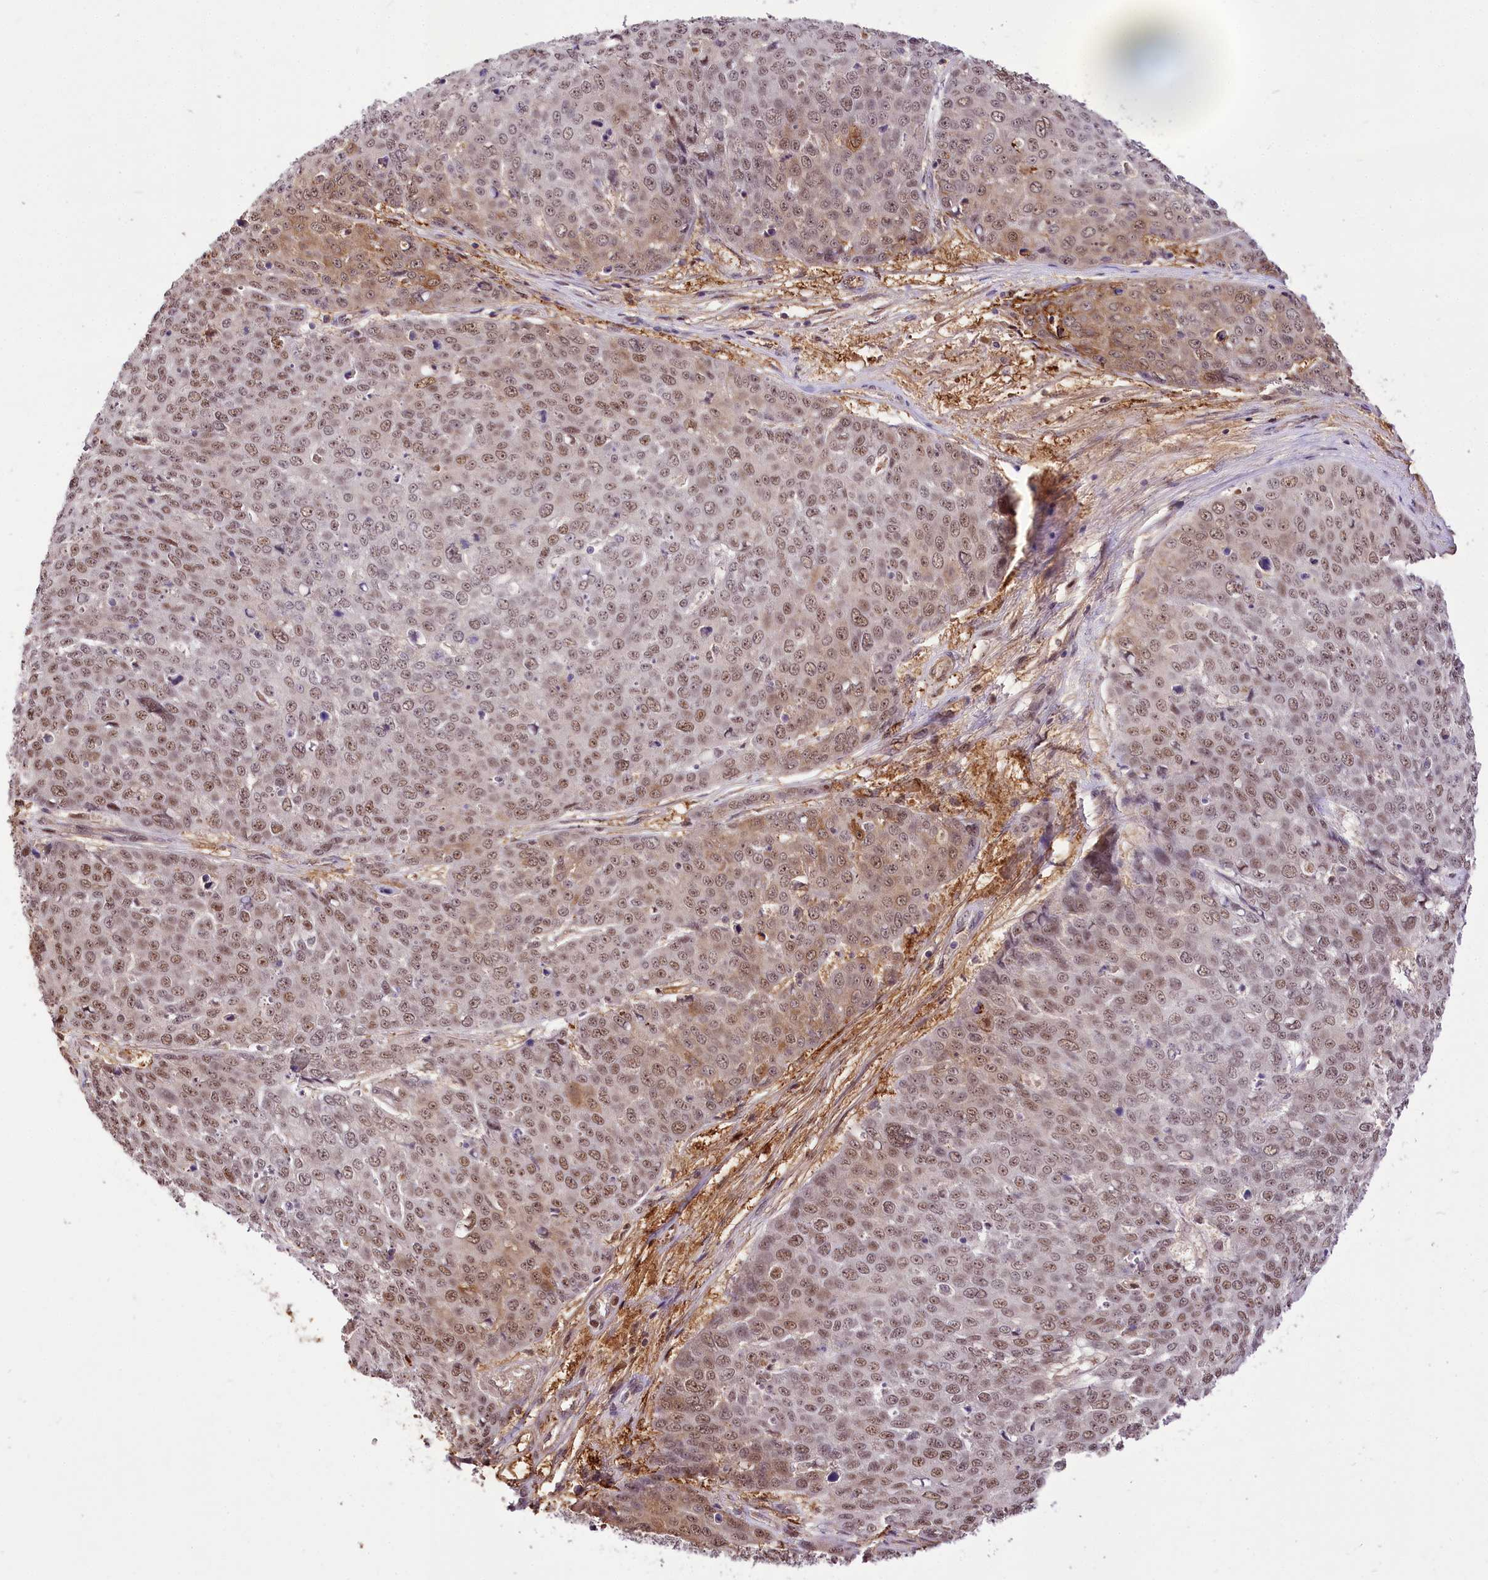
{"staining": {"intensity": "moderate", "quantity": ">75%", "location": "cytoplasmic/membranous,nuclear"}, "tissue": "skin cancer", "cell_type": "Tumor cells", "image_type": "cancer", "snomed": [{"axis": "morphology", "description": "Squamous cell carcinoma, NOS"}, {"axis": "topography", "description": "Skin"}], "caption": "Immunohistochemical staining of human skin squamous cell carcinoma demonstrates medium levels of moderate cytoplasmic/membranous and nuclear protein positivity in about >75% of tumor cells.", "gene": "GNL3L", "patient": {"sex": "male", "age": 71}}